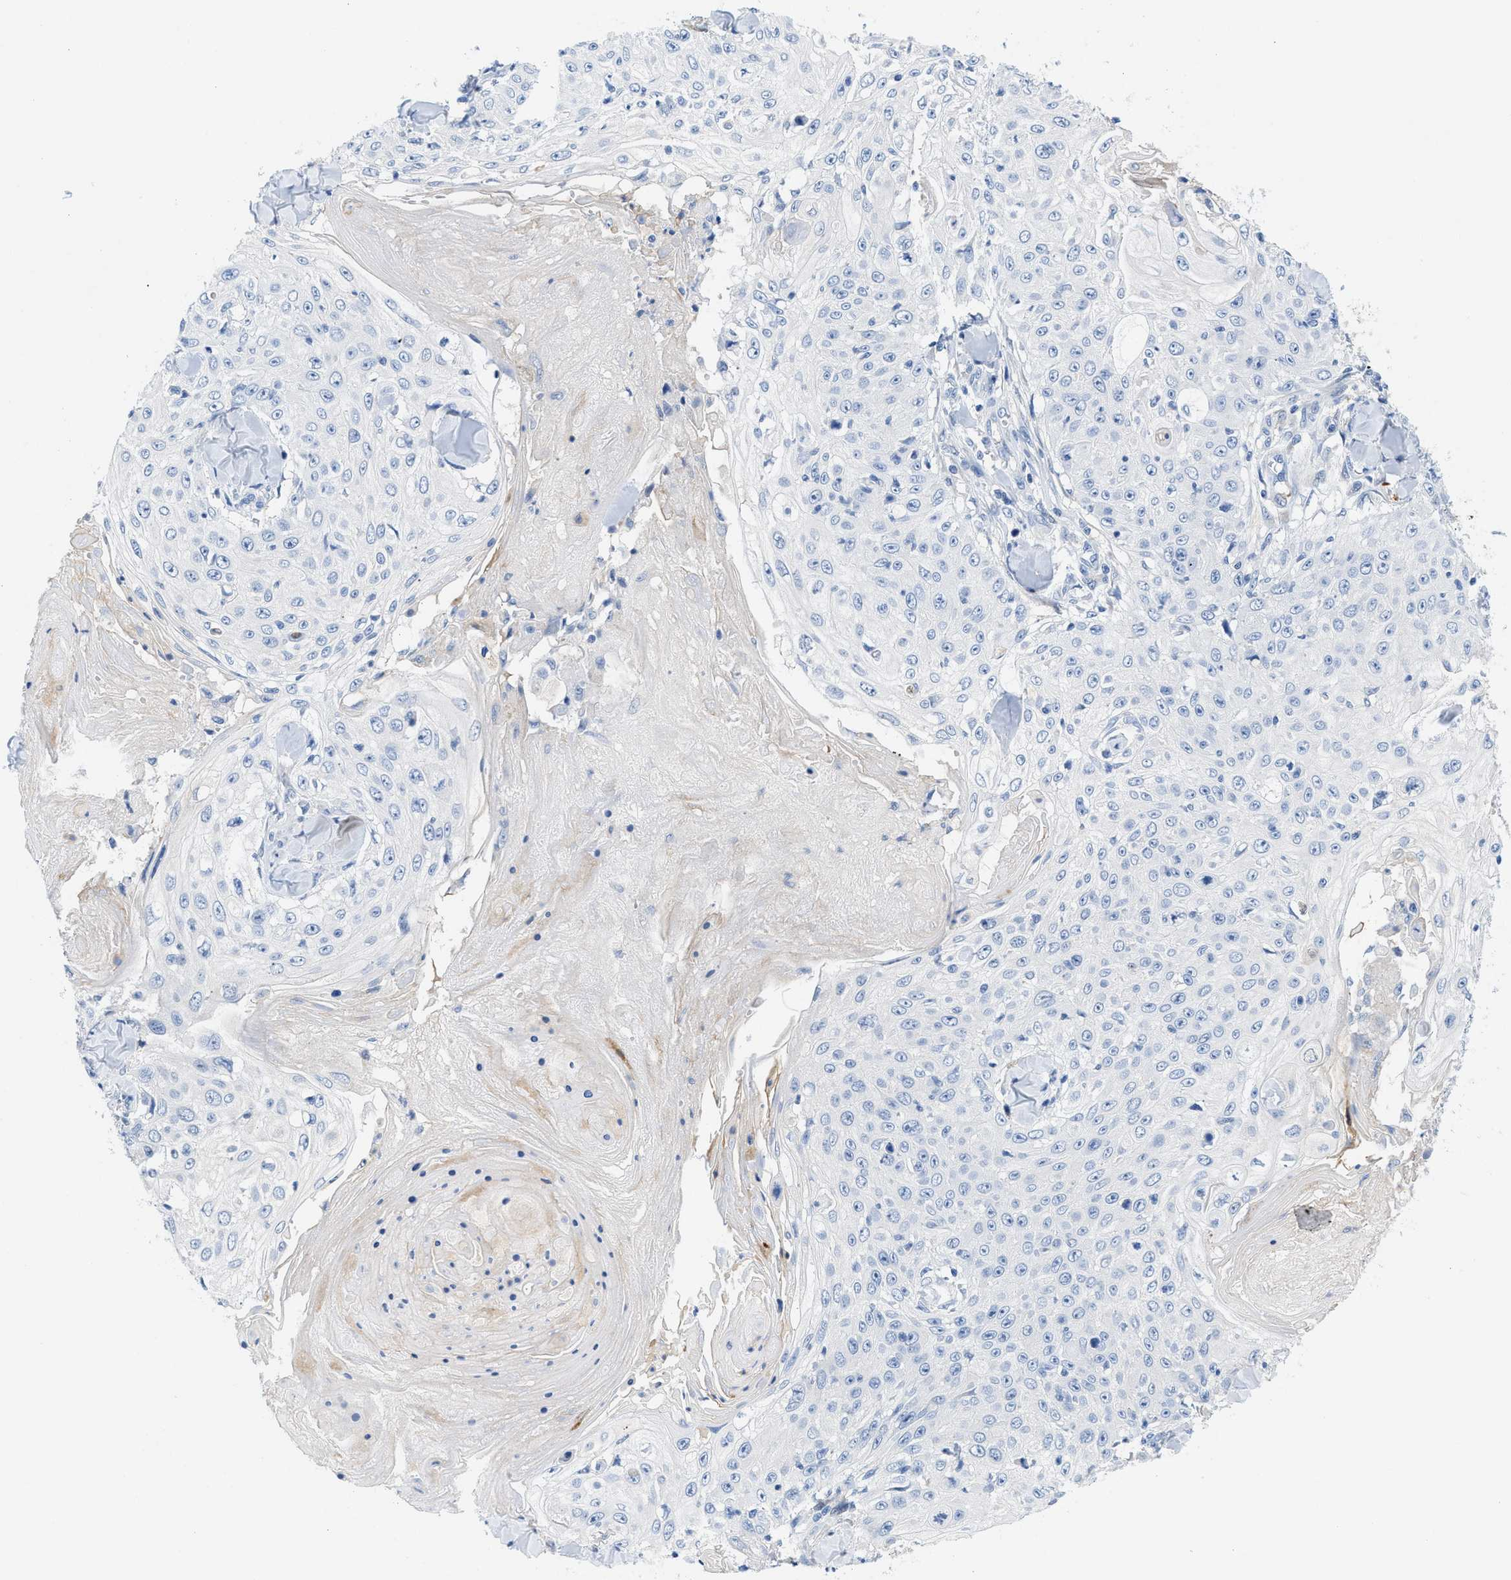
{"staining": {"intensity": "negative", "quantity": "none", "location": "none"}, "tissue": "skin cancer", "cell_type": "Tumor cells", "image_type": "cancer", "snomed": [{"axis": "morphology", "description": "Squamous cell carcinoma, NOS"}, {"axis": "topography", "description": "Skin"}], "caption": "Immunohistochemistry image of human skin cancer (squamous cell carcinoma) stained for a protein (brown), which reveals no expression in tumor cells.", "gene": "BPGM", "patient": {"sex": "male", "age": 86}}